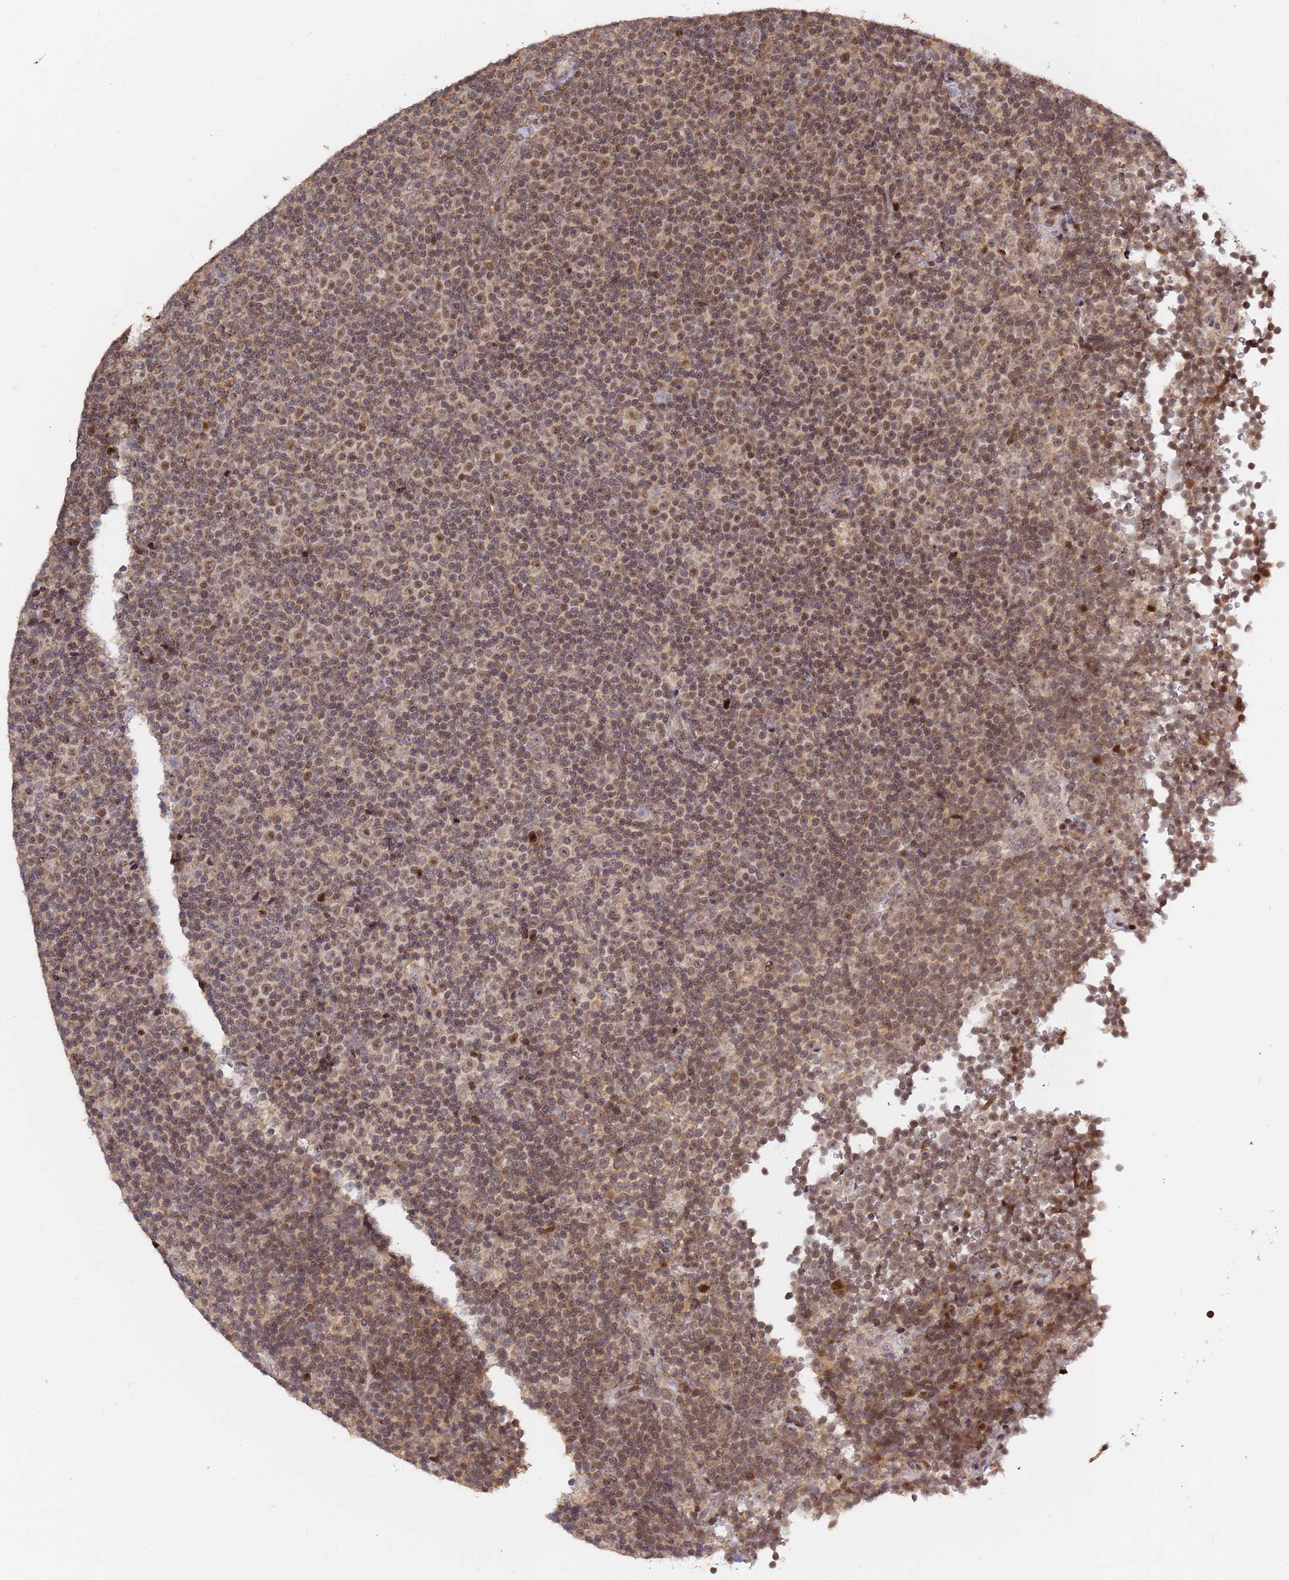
{"staining": {"intensity": "moderate", "quantity": ">75%", "location": "nuclear"}, "tissue": "lymphoma", "cell_type": "Tumor cells", "image_type": "cancer", "snomed": [{"axis": "morphology", "description": "Malignant lymphoma, non-Hodgkin's type, Low grade"}, {"axis": "topography", "description": "Lymph node"}], "caption": "This photomicrograph reveals immunohistochemistry staining of malignant lymphoma, non-Hodgkin's type (low-grade), with medium moderate nuclear expression in approximately >75% of tumor cells.", "gene": "RCOR2", "patient": {"sex": "female", "age": 67}}